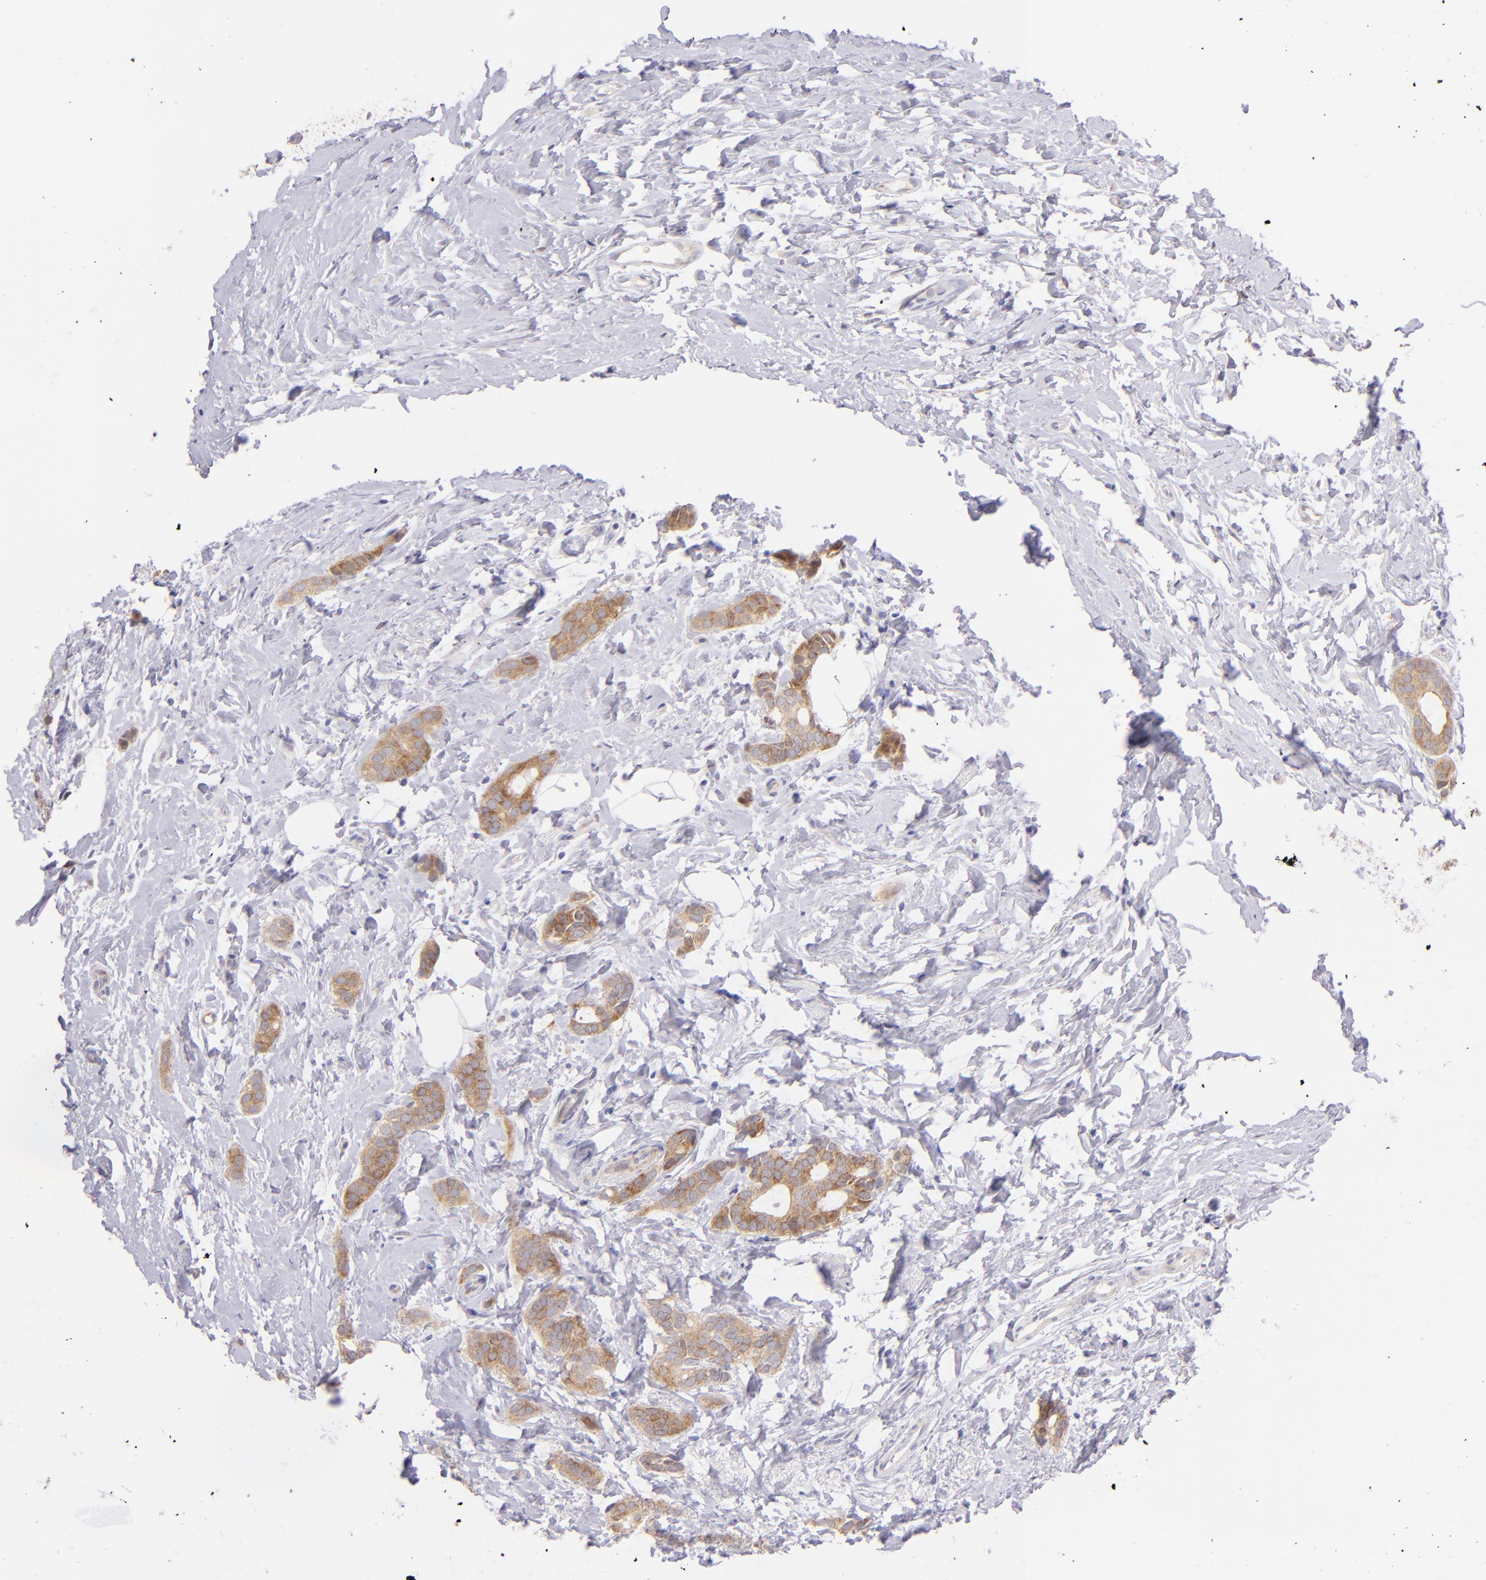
{"staining": {"intensity": "moderate", "quantity": ">75%", "location": "cytoplasmic/membranous"}, "tissue": "breast cancer", "cell_type": "Tumor cells", "image_type": "cancer", "snomed": [{"axis": "morphology", "description": "Duct carcinoma"}, {"axis": "topography", "description": "Breast"}], "caption": "An immunohistochemistry (IHC) photomicrograph of neoplastic tissue is shown. Protein staining in brown labels moderate cytoplasmic/membranous positivity in breast cancer (invasive ductal carcinoma) within tumor cells.", "gene": "SH2D4A", "patient": {"sex": "female", "age": 54}}